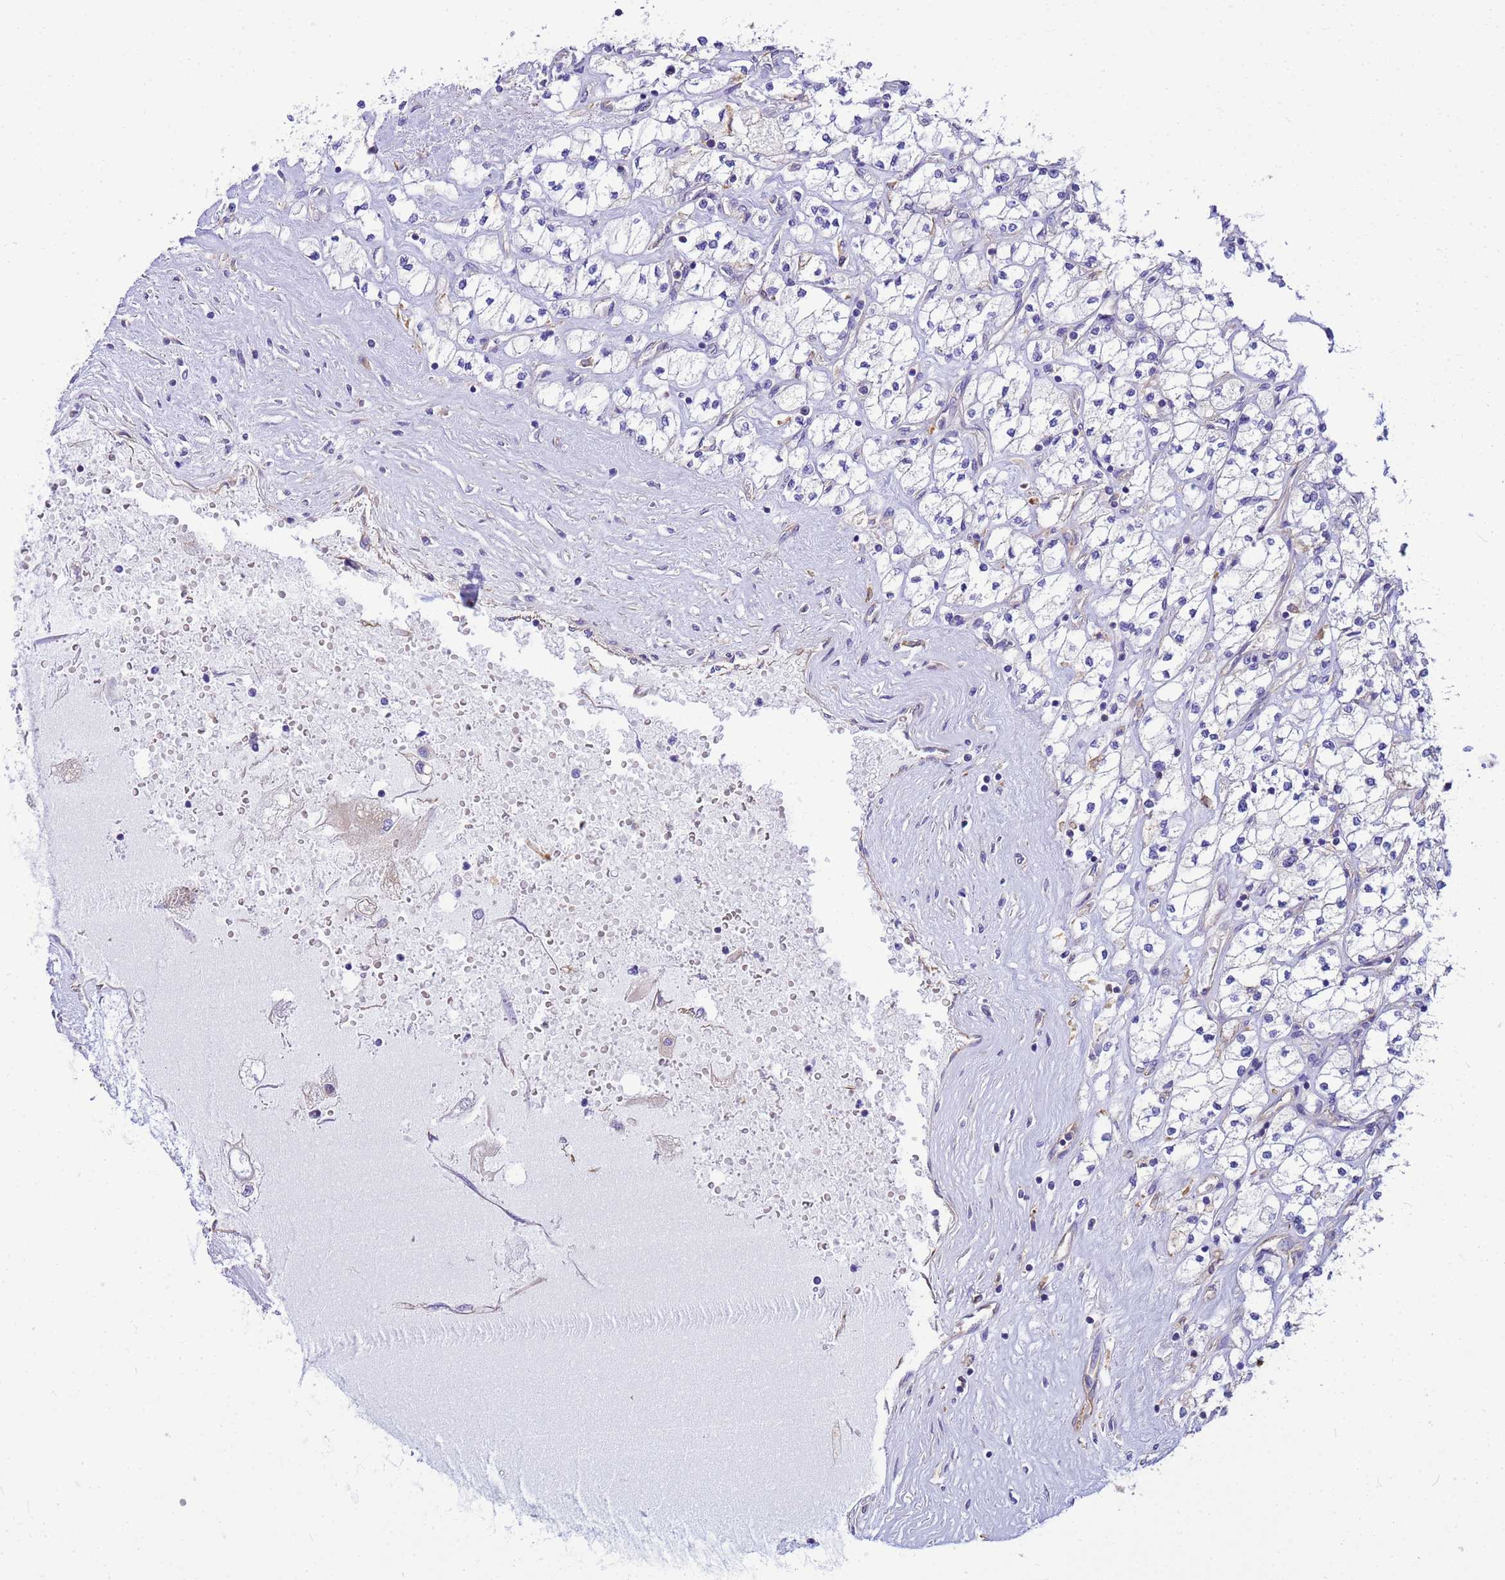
{"staining": {"intensity": "weak", "quantity": "25%-75%", "location": "cytoplasmic/membranous"}, "tissue": "renal cancer", "cell_type": "Tumor cells", "image_type": "cancer", "snomed": [{"axis": "morphology", "description": "Adenocarcinoma, NOS"}, {"axis": "topography", "description": "Kidney"}], "caption": "The immunohistochemical stain shows weak cytoplasmic/membranous positivity in tumor cells of renal adenocarcinoma tissue. Using DAB (brown) and hematoxylin (blue) stains, captured at high magnification using brightfield microscopy.", "gene": "TUBB1", "patient": {"sex": "male", "age": 80}}